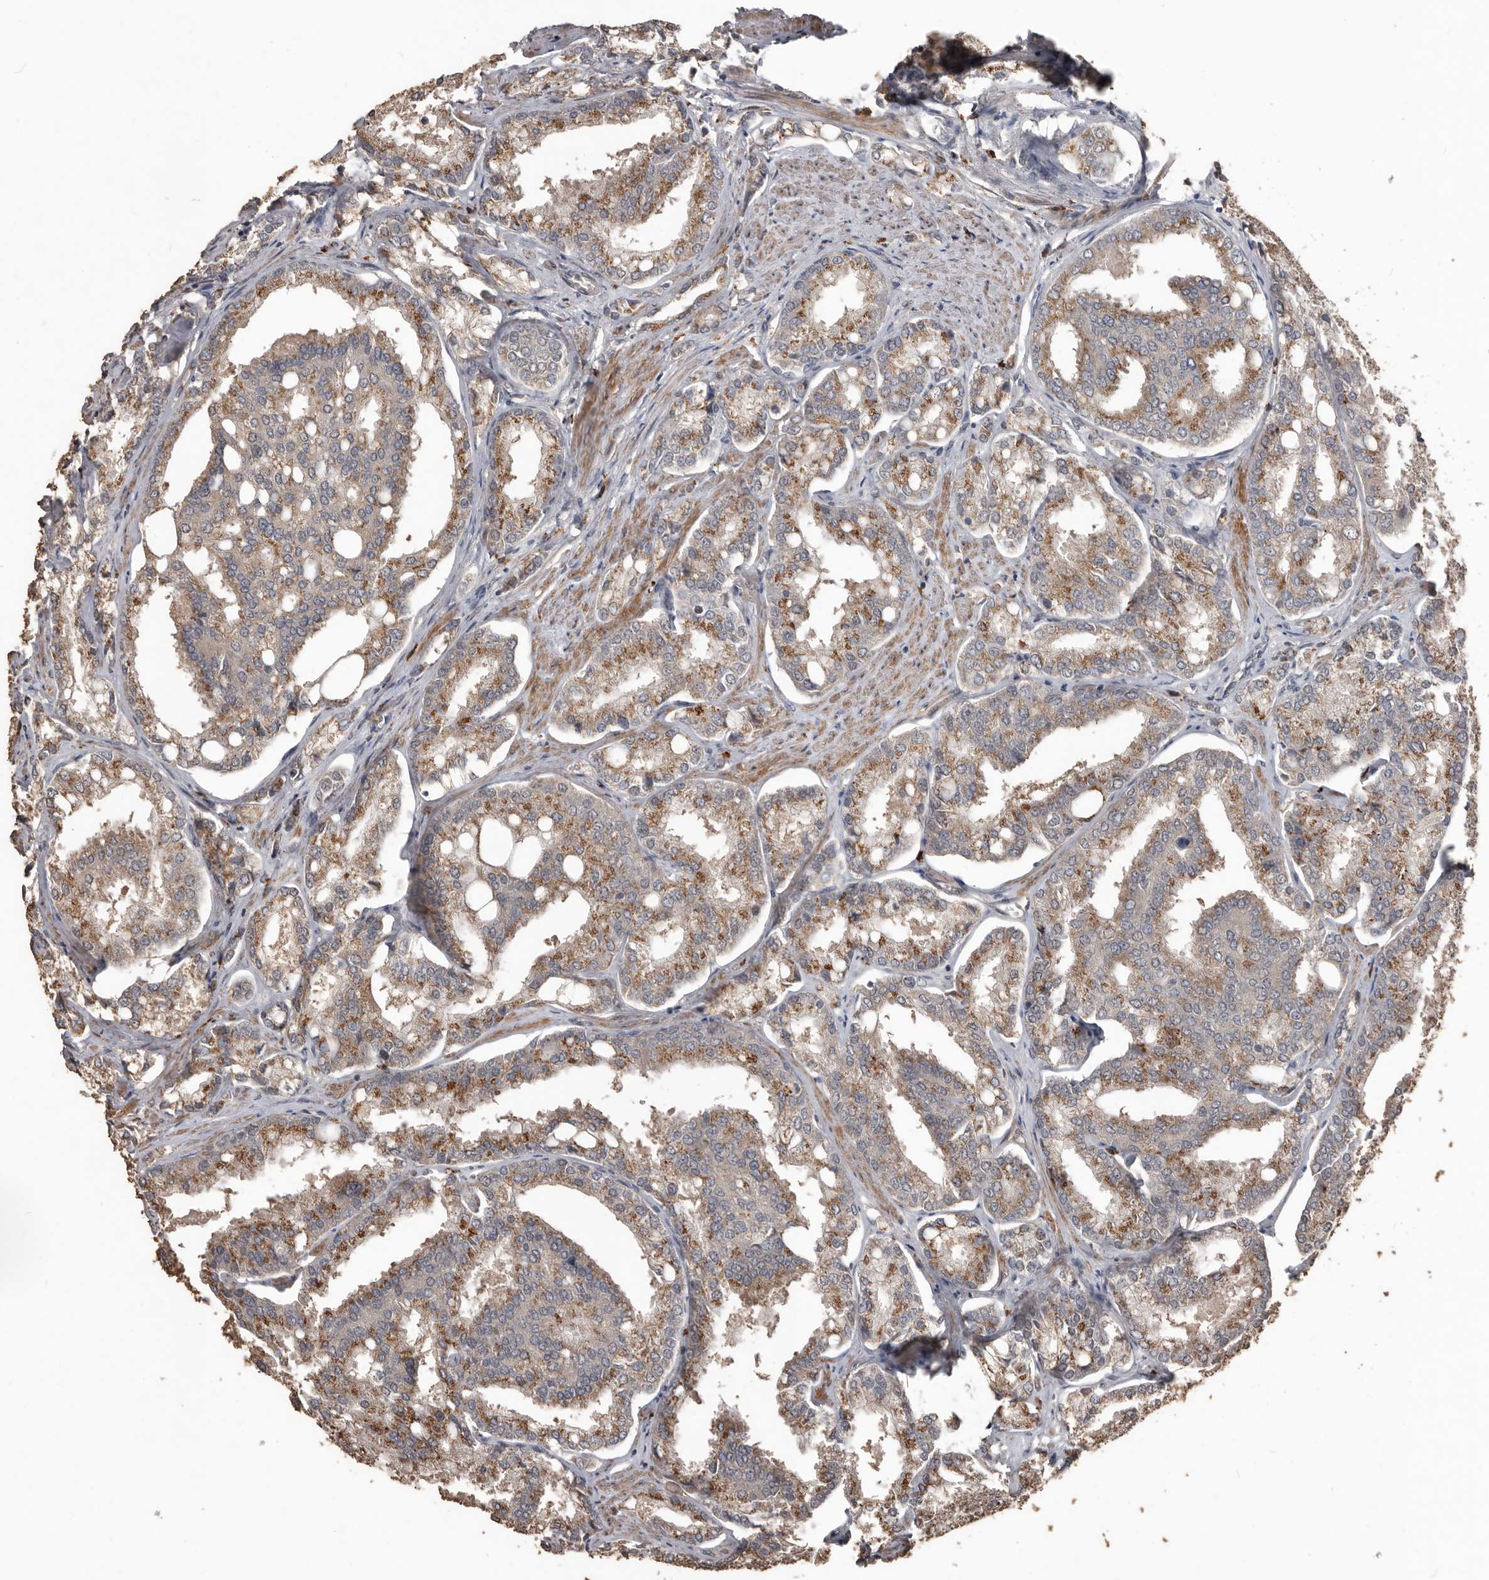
{"staining": {"intensity": "moderate", "quantity": ">75%", "location": "cytoplasmic/membranous"}, "tissue": "prostate cancer", "cell_type": "Tumor cells", "image_type": "cancer", "snomed": [{"axis": "morphology", "description": "Adenocarcinoma, High grade"}, {"axis": "topography", "description": "Prostate"}], "caption": "Protein expression analysis of human adenocarcinoma (high-grade) (prostate) reveals moderate cytoplasmic/membranous staining in approximately >75% of tumor cells. The staining was performed using DAB (3,3'-diaminobenzidine), with brown indicating positive protein expression. Nuclei are stained blue with hematoxylin.", "gene": "BAMBI", "patient": {"sex": "male", "age": 50}}